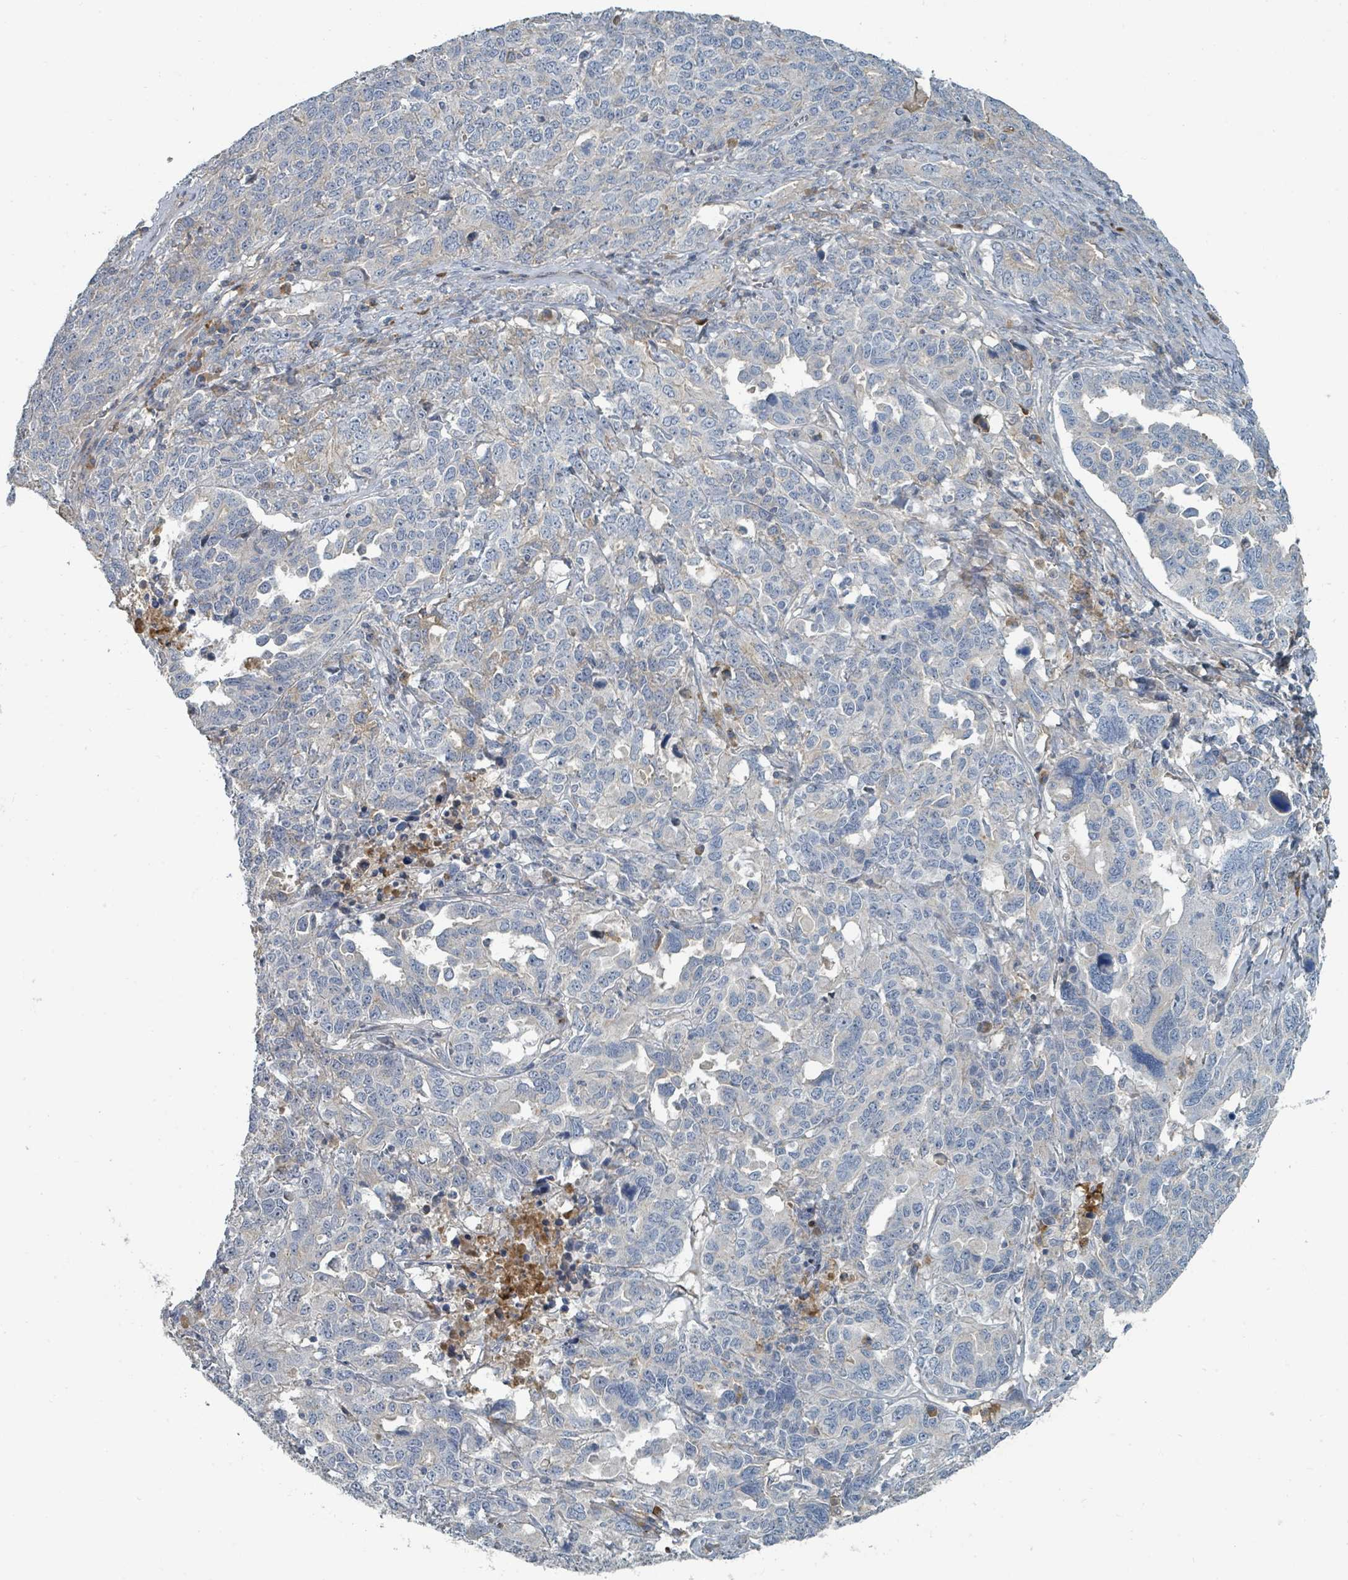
{"staining": {"intensity": "negative", "quantity": "none", "location": "none"}, "tissue": "ovarian cancer", "cell_type": "Tumor cells", "image_type": "cancer", "snomed": [{"axis": "morphology", "description": "Carcinoma, endometroid"}, {"axis": "topography", "description": "Ovary"}], "caption": "High power microscopy image of an IHC photomicrograph of endometroid carcinoma (ovarian), revealing no significant positivity in tumor cells. Nuclei are stained in blue.", "gene": "SLC44A5", "patient": {"sex": "female", "age": 62}}